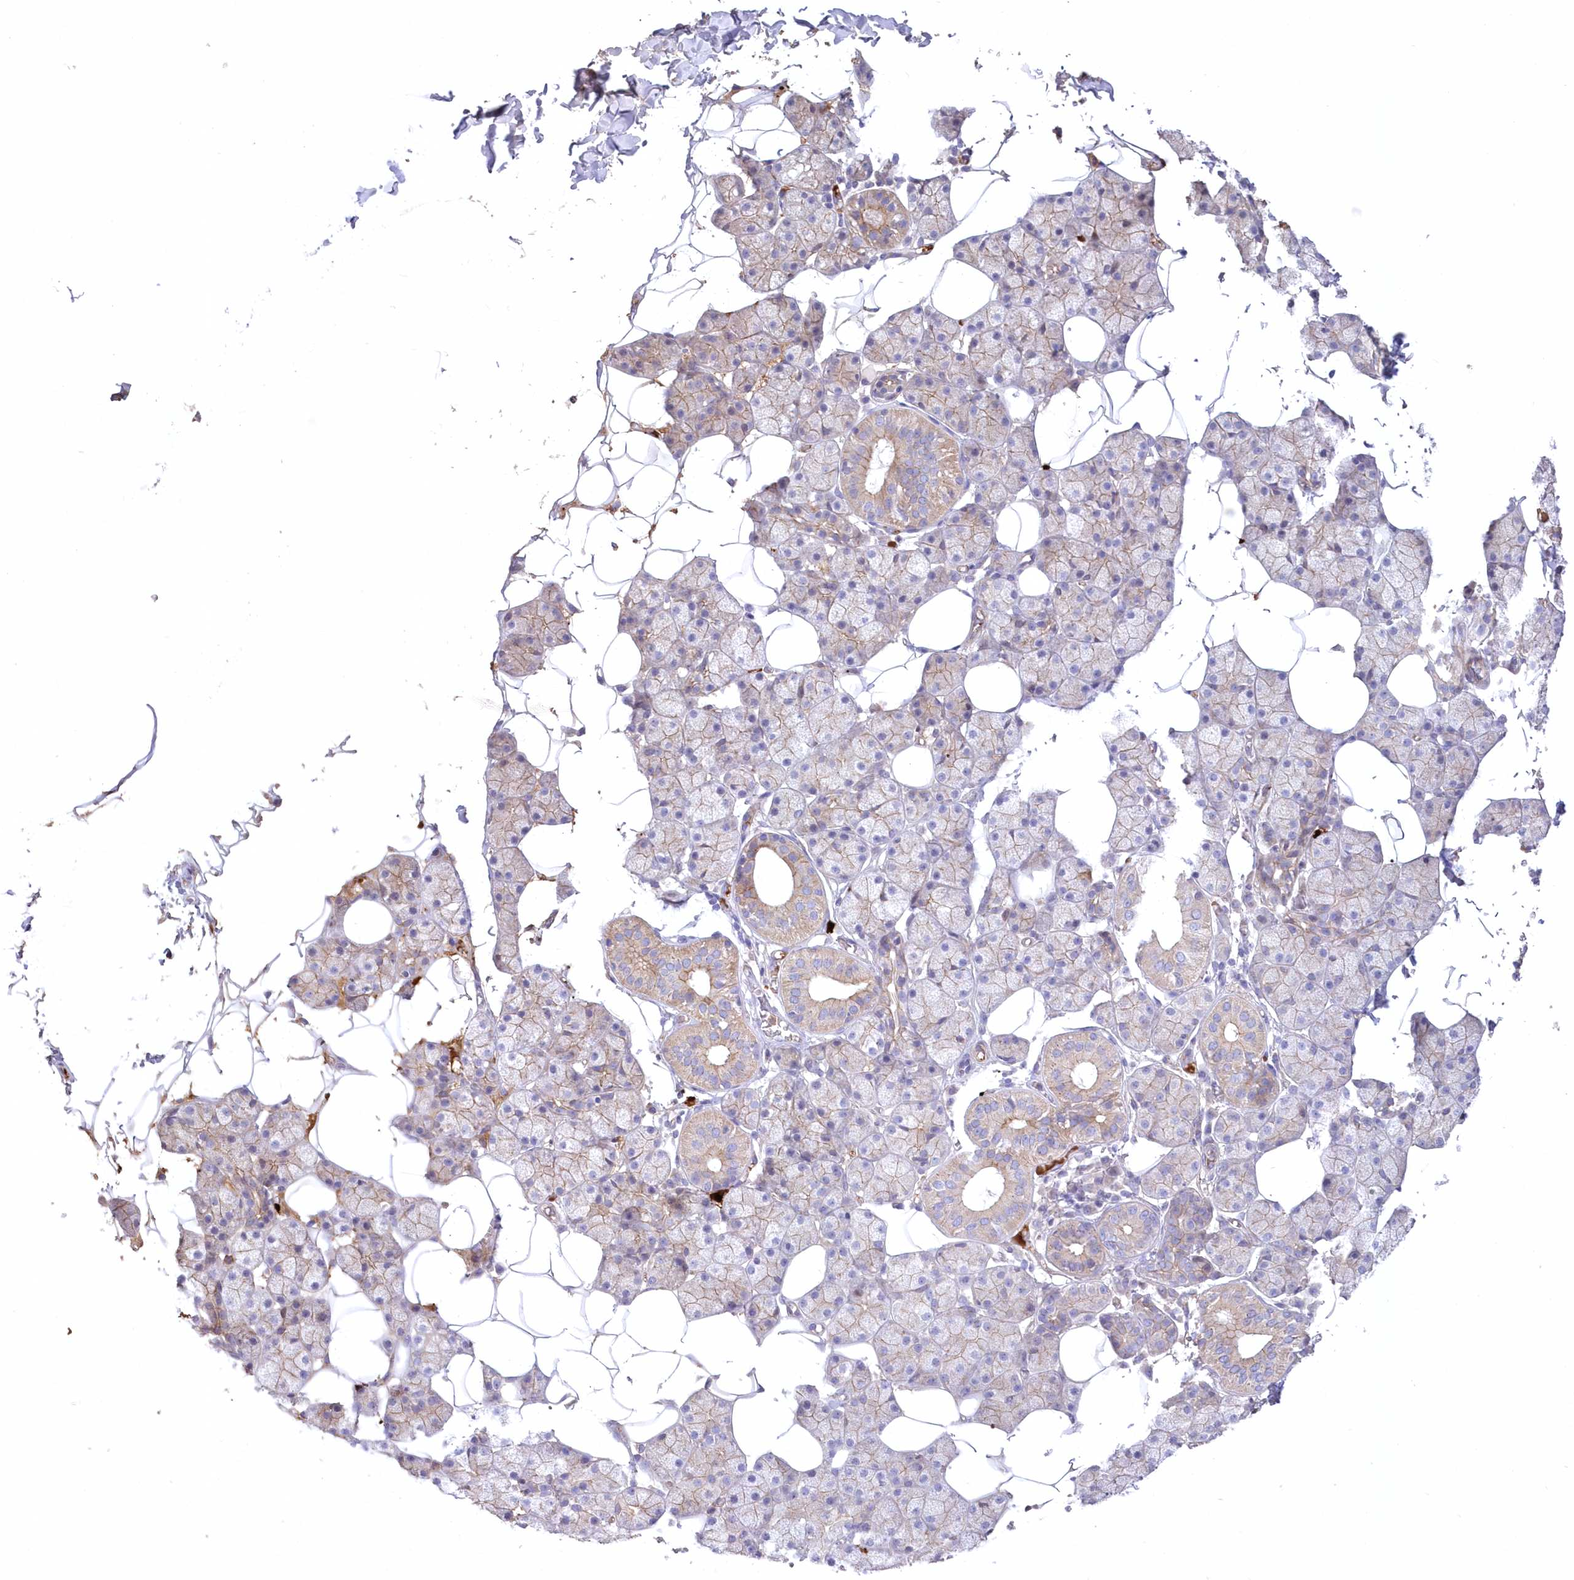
{"staining": {"intensity": "weak", "quantity": "25%-75%", "location": "cytoplasmic/membranous"}, "tissue": "salivary gland", "cell_type": "Glandular cells", "image_type": "normal", "snomed": [{"axis": "morphology", "description": "Normal tissue, NOS"}, {"axis": "topography", "description": "Salivary gland"}], "caption": "IHC (DAB (3,3'-diaminobenzidine)) staining of unremarkable human salivary gland displays weak cytoplasmic/membranous protein staining in approximately 25%-75% of glandular cells.", "gene": "WBP1L", "patient": {"sex": "female", "age": 33}}